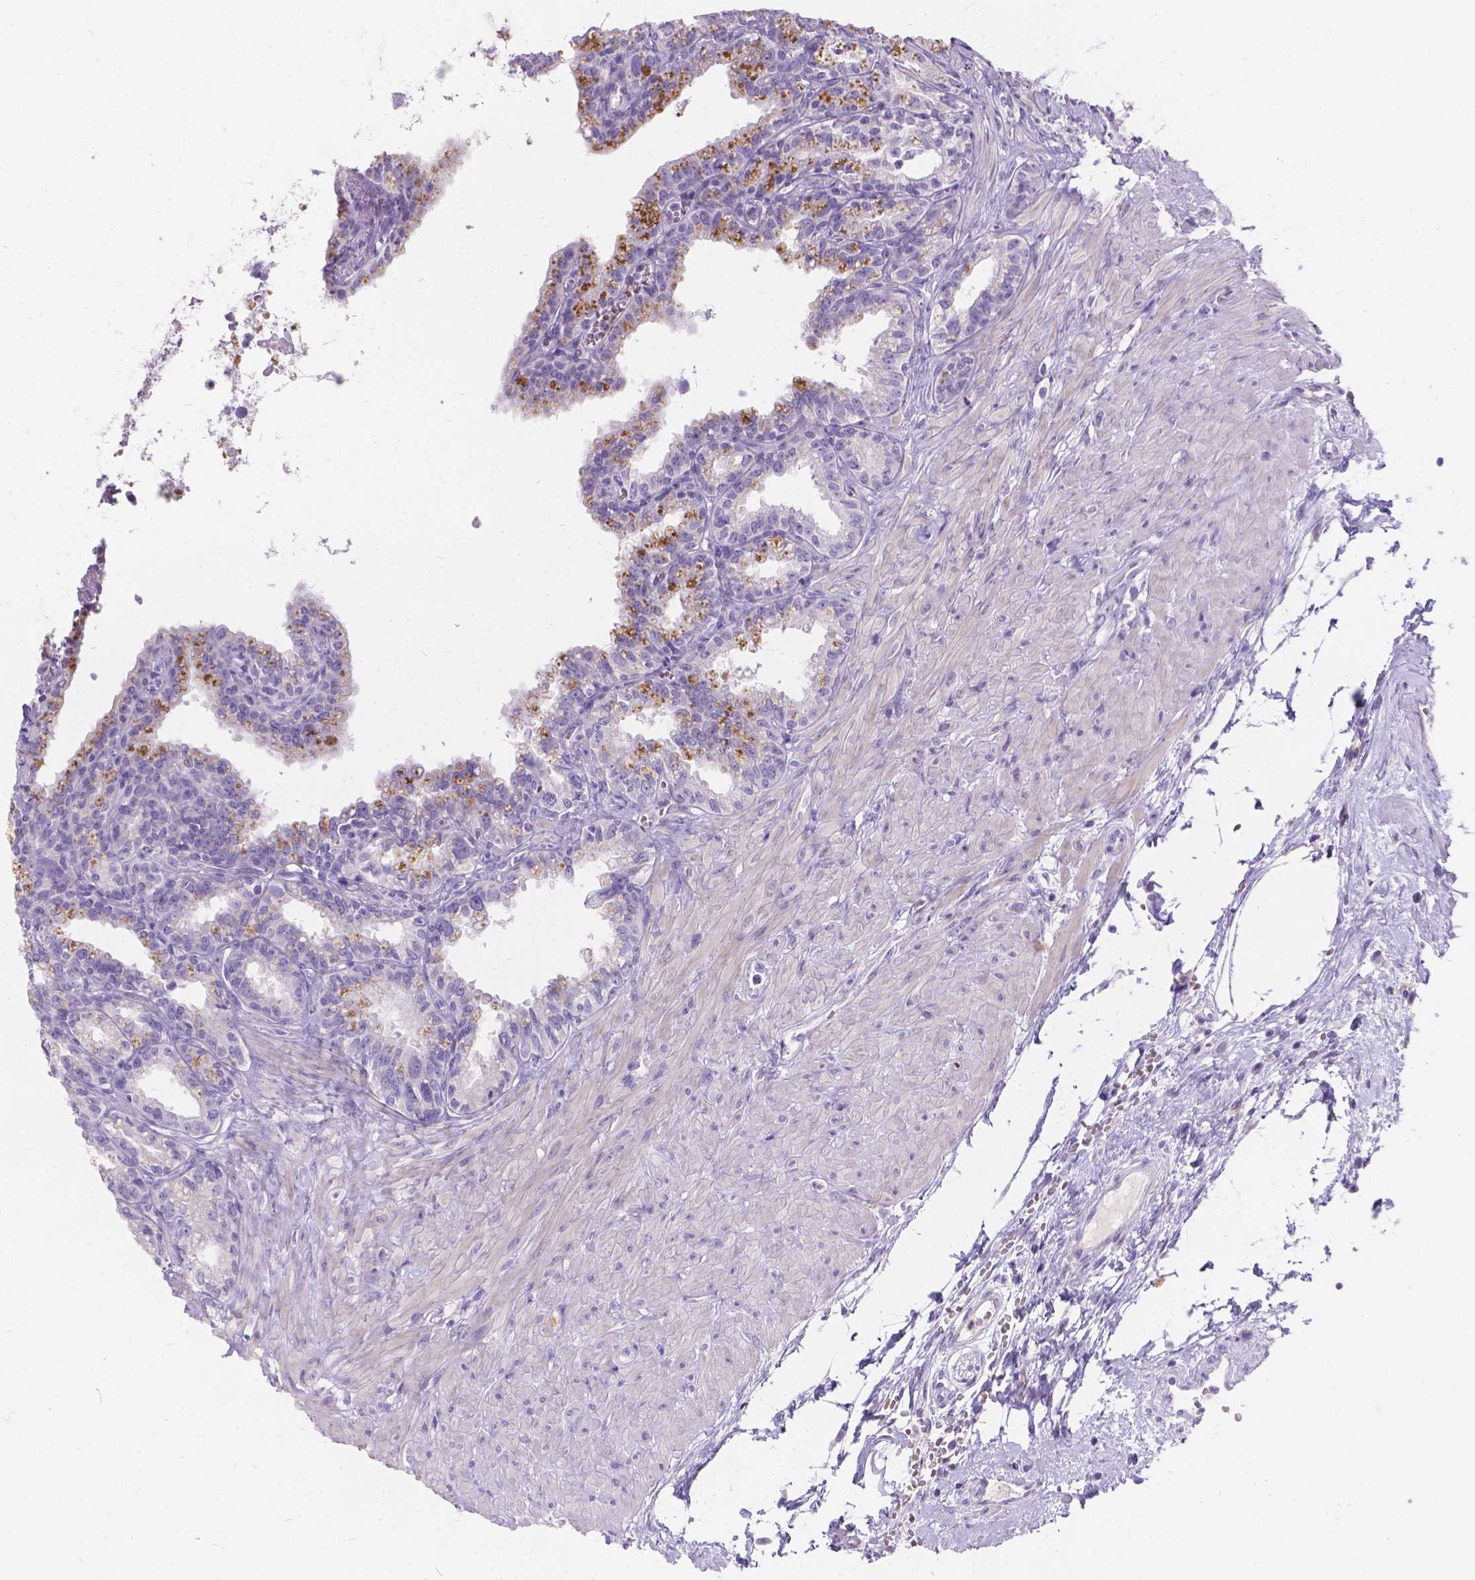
{"staining": {"intensity": "negative", "quantity": "none", "location": "none"}, "tissue": "seminal vesicle", "cell_type": "Glandular cells", "image_type": "normal", "snomed": [{"axis": "morphology", "description": "Normal tissue, NOS"}, {"axis": "morphology", "description": "Urothelial carcinoma, NOS"}, {"axis": "topography", "description": "Urinary bladder"}, {"axis": "topography", "description": "Seminal veicle"}], "caption": "Image shows no protein positivity in glandular cells of benign seminal vesicle.", "gene": "GNRHR", "patient": {"sex": "male", "age": 76}}